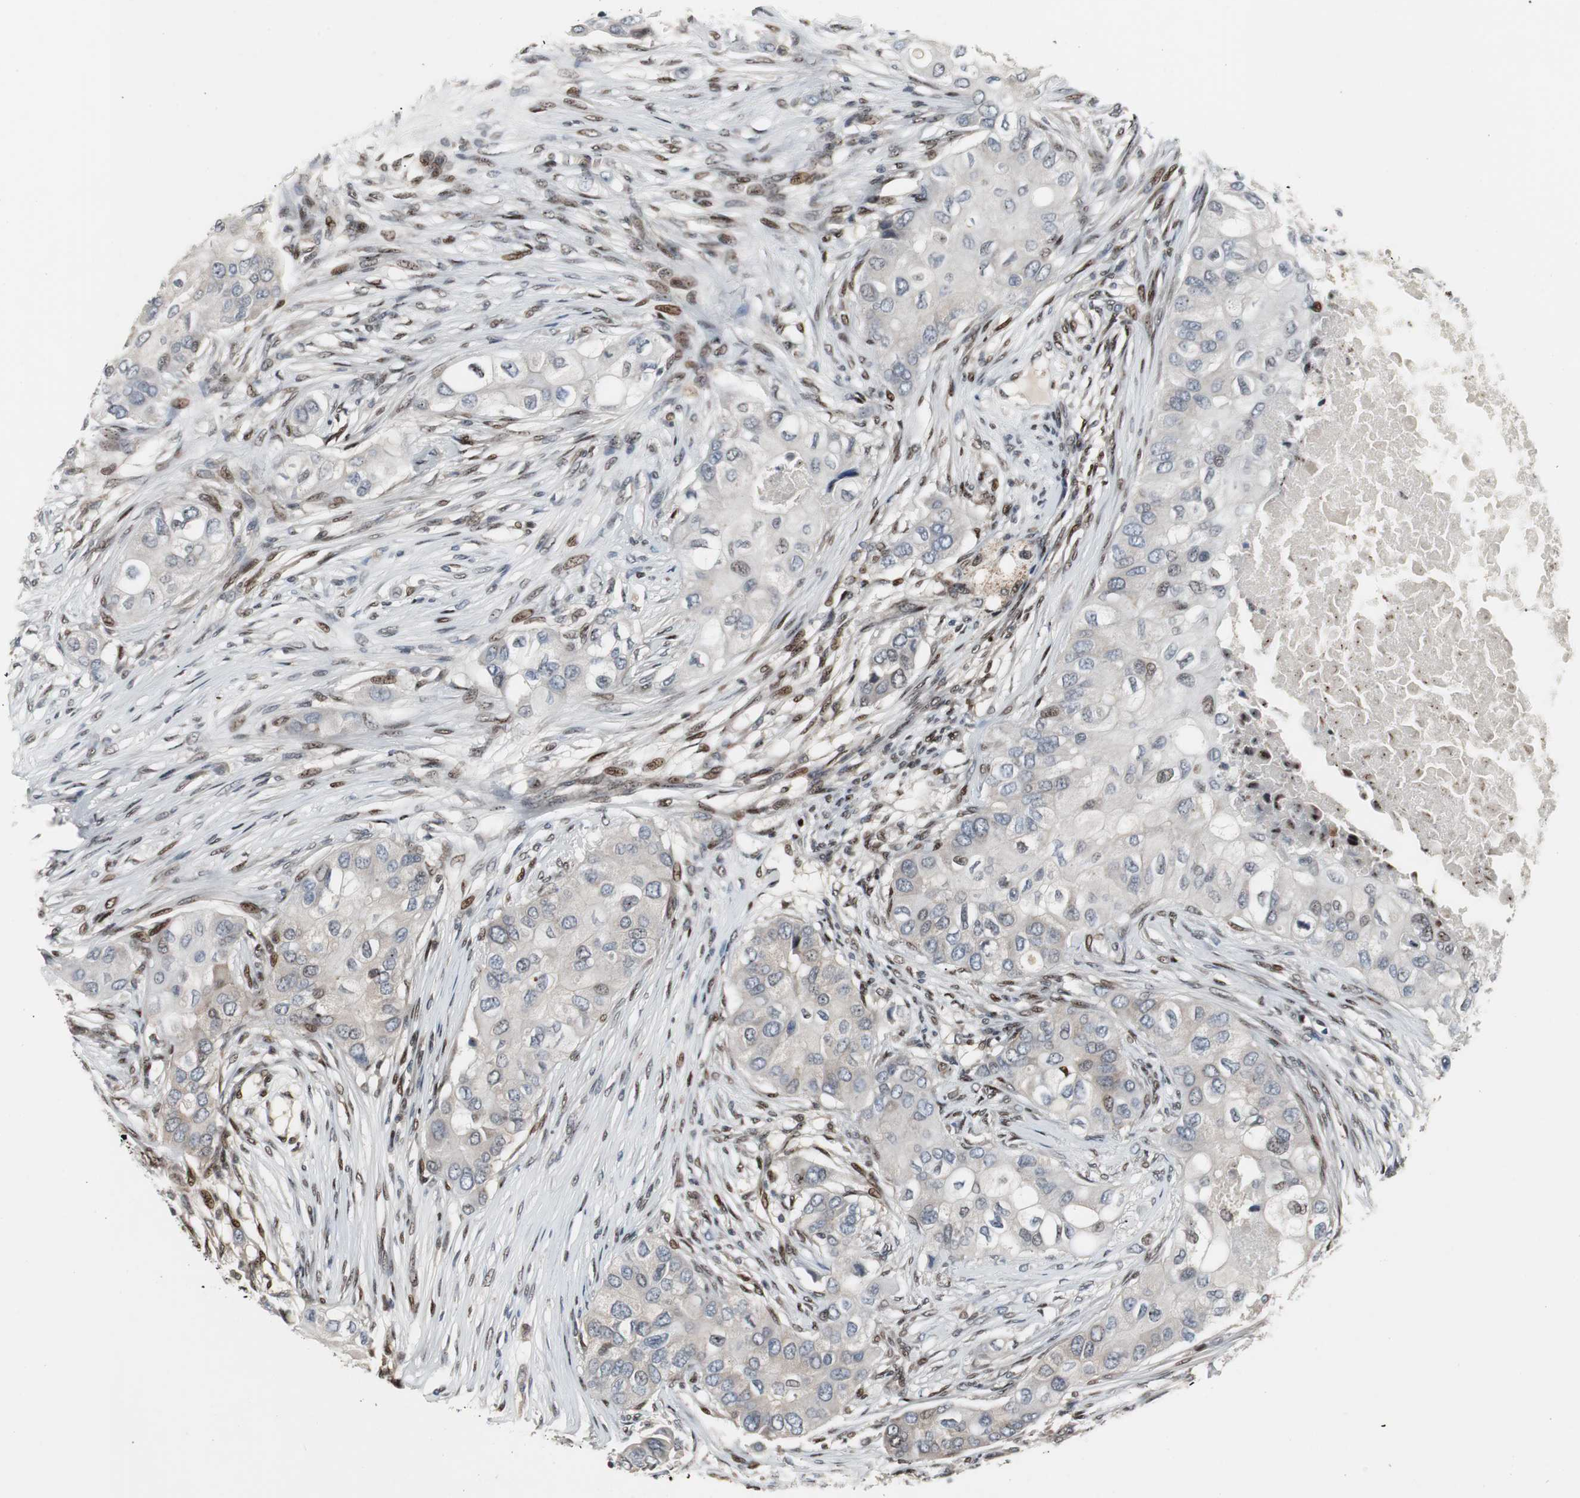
{"staining": {"intensity": "negative", "quantity": "none", "location": "none"}, "tissue": "breast cancer", "cell_type": "Tumor cells", "image_type": "cancer", "snomed": [{"axis": "morphology", "description": "Normal tissue, NOS"}, {"axis": "morphology", "description": "Duct carcinoma"}, {"axis": "topography", "description": "Breast"}], "caption": "The photomicrograph reveals no staining of tumor cells in breast cancer.", "gene": "GRK2", "patient": {"sex": "female", "age": 49}}